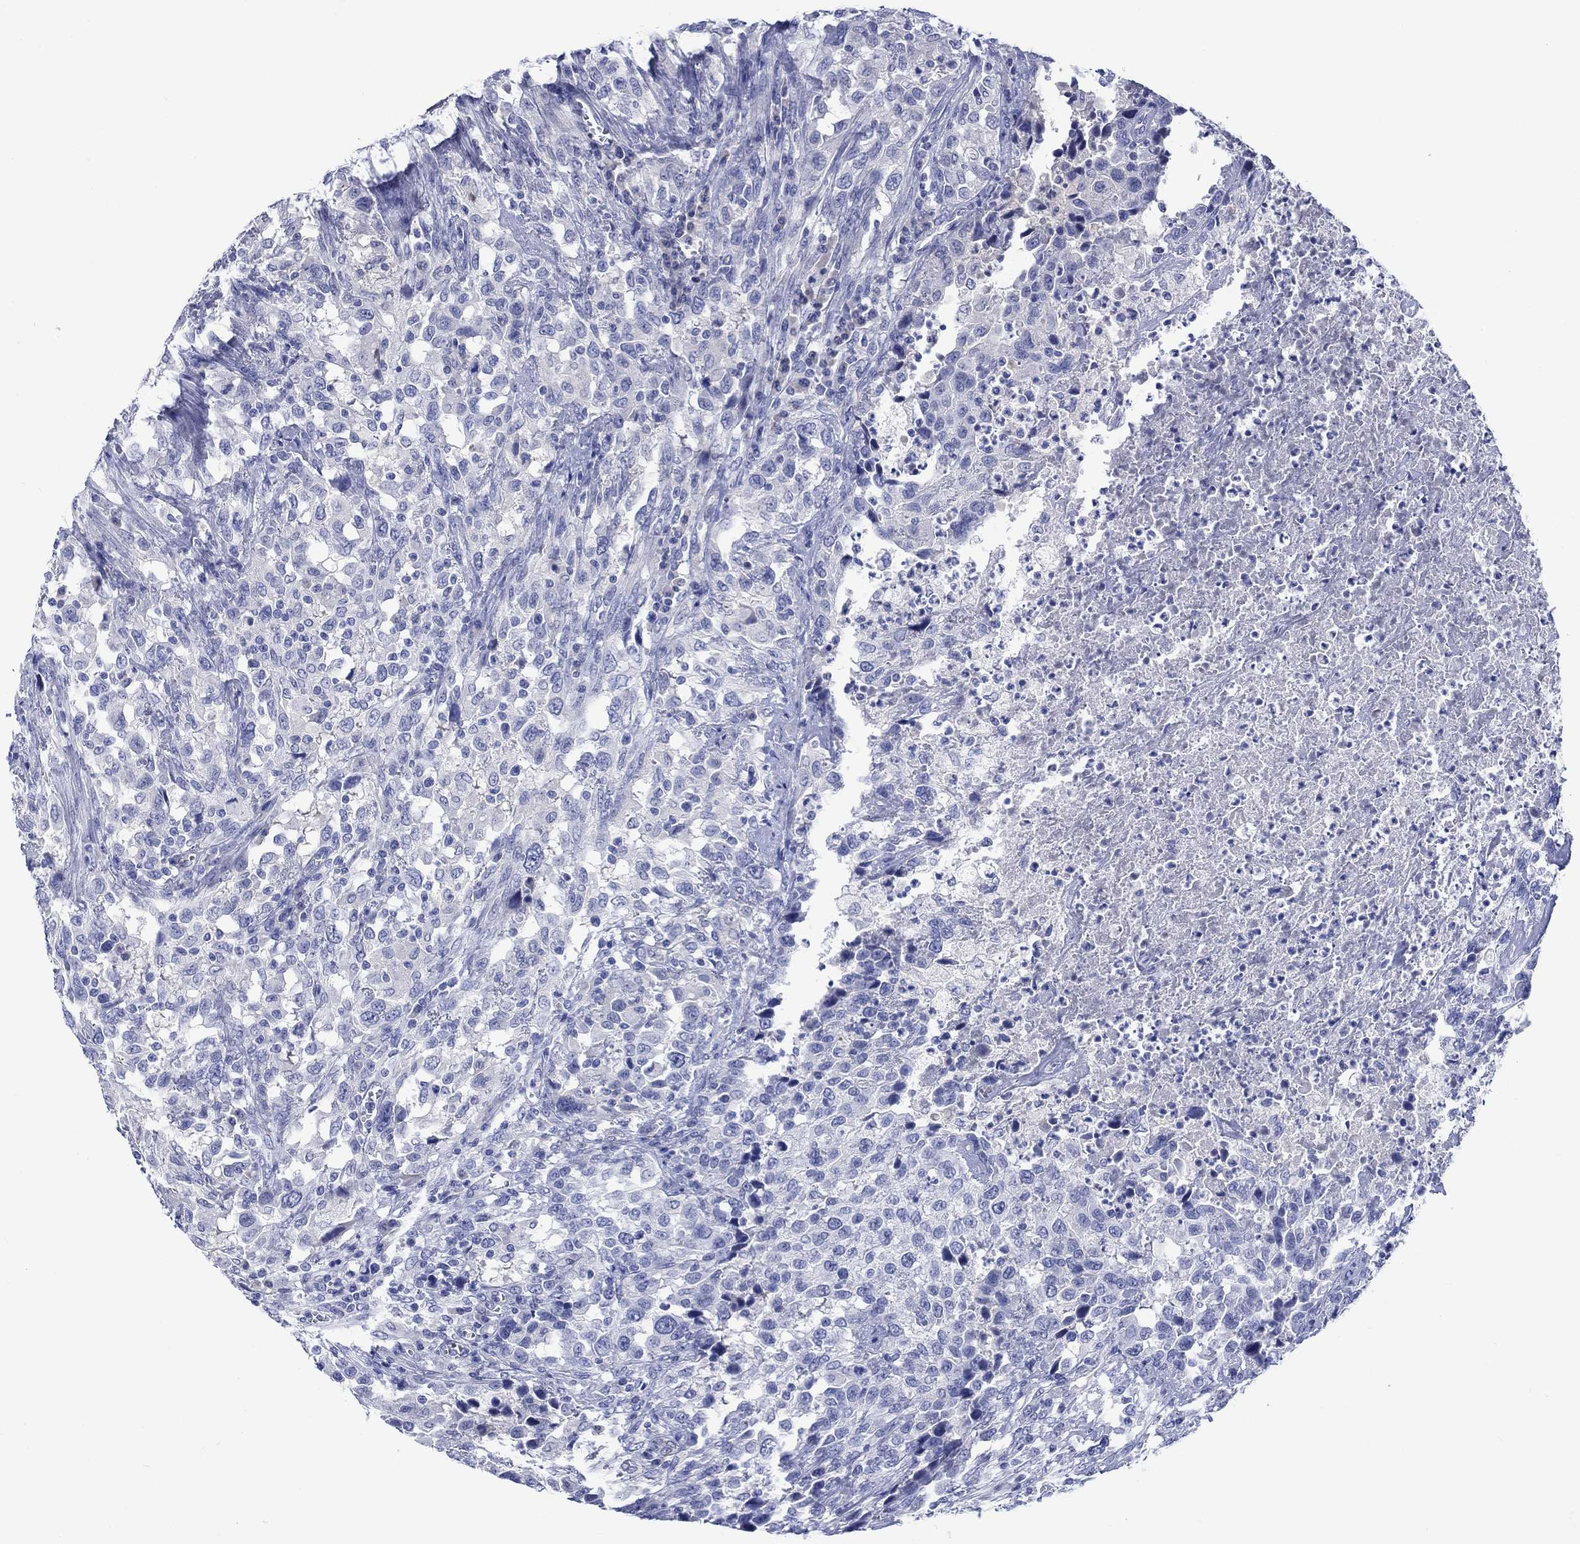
{"staining": {"intensity": "negative", "quantity": "none", "location": "none"}, "tissue": "urothelial cancer", "cell_type": "Tumor cells", "image_type": "cancer", "snomed": [{"axis": "morphology", "description": "Urothelial carcinoma, NOS"}, {"axis": "morphology", "description": "Urothelial carcinoma, High grade"}, {"axis": "topography", "description": "Urinary bladder"}], "caption": "IHC histopathology image of neoplastic tissue: human transitional cell carcinoma stained with DAB (3,3'-diaminobenzidine) shows no significant protein staining in tumor cells.", "gene": "CACNG3", "patient": {"sex": "female", "age": 64}}